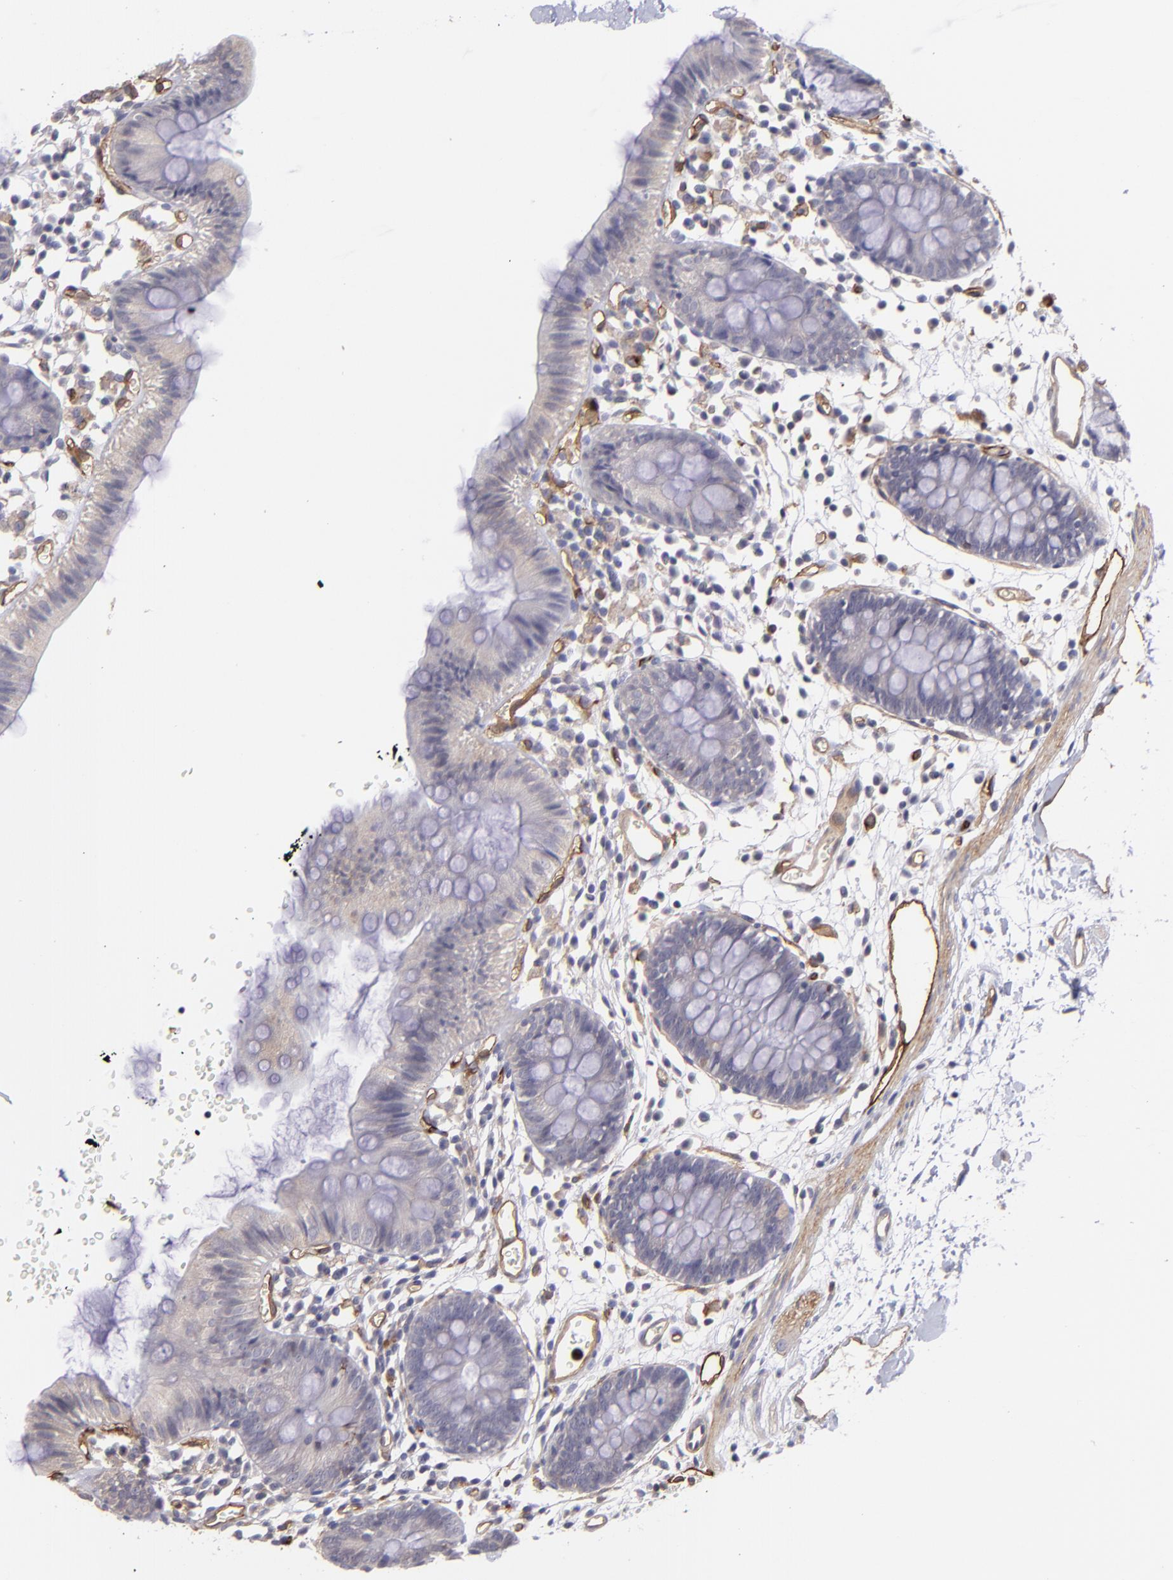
{"staining": {"intensity": "moderate", "quantity": ">75%", "location": "cytoplasmic/membranous"}, "tissue": "colon", "cell_type": "Endothelial cells", "image_type": "normal", "snomed": [{"axis": "morphology", "description": "Normal tissue, NOS"}, {"axis": "topography", "description": "Colon"}], "caption": "IHC (DAB) staining of benign human colon demonstrates moderate cytoplasmic/membranous protein staining in about >75% of endothelial cells.", "gene": "DYSF", "patient": {"sex": "male", "age": 14}}